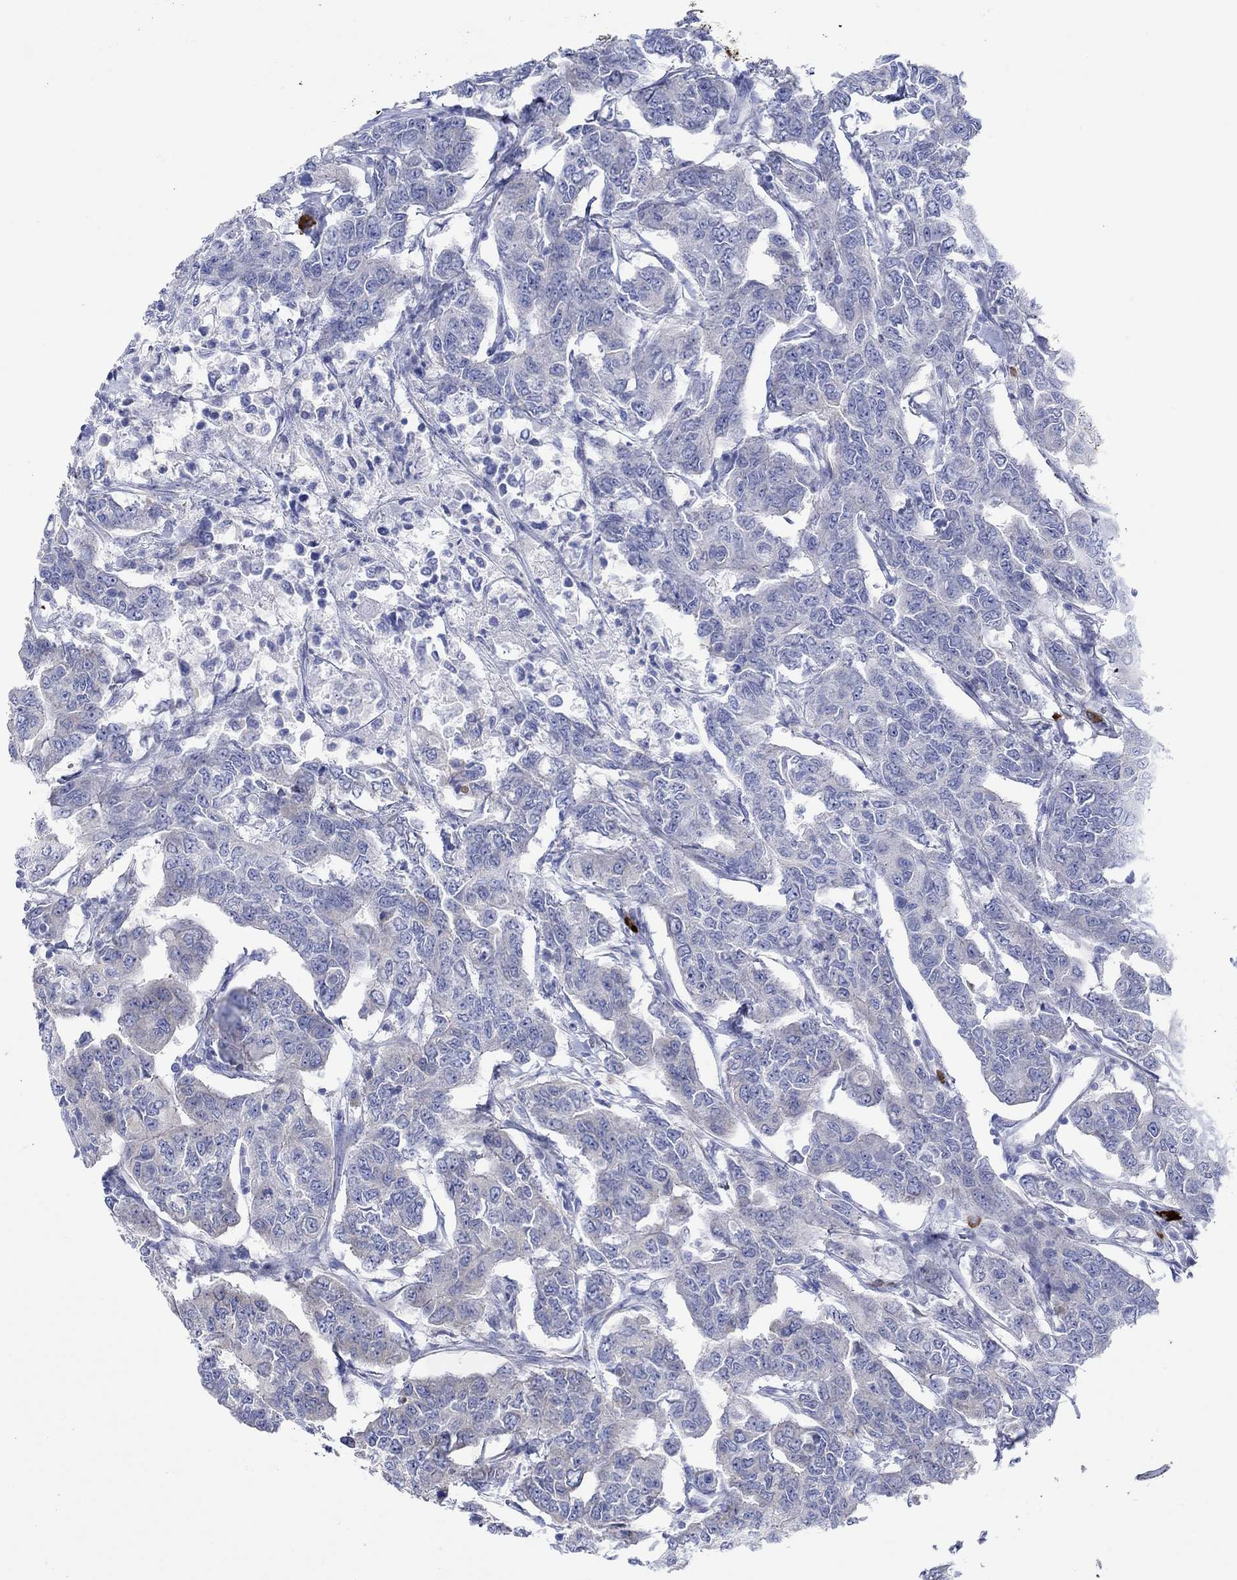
{"staining": {"intensity": "negative", "quantity": "none", "location": "none"}, "tissue": "breast cancer", "cell_type": "Tumor cells", "image_type": "cancer", "snomed": [{"axis": "morphology", "description": "Duct carcinoma"}, {"axis": "topography", "description": "Breast"}], "caption": "Tumor cells show no significant positivity in breast cancer (invasive ductal carcinoma).", "gene": "P2RY6", "patient": {"sex": "female", "age": 88}}